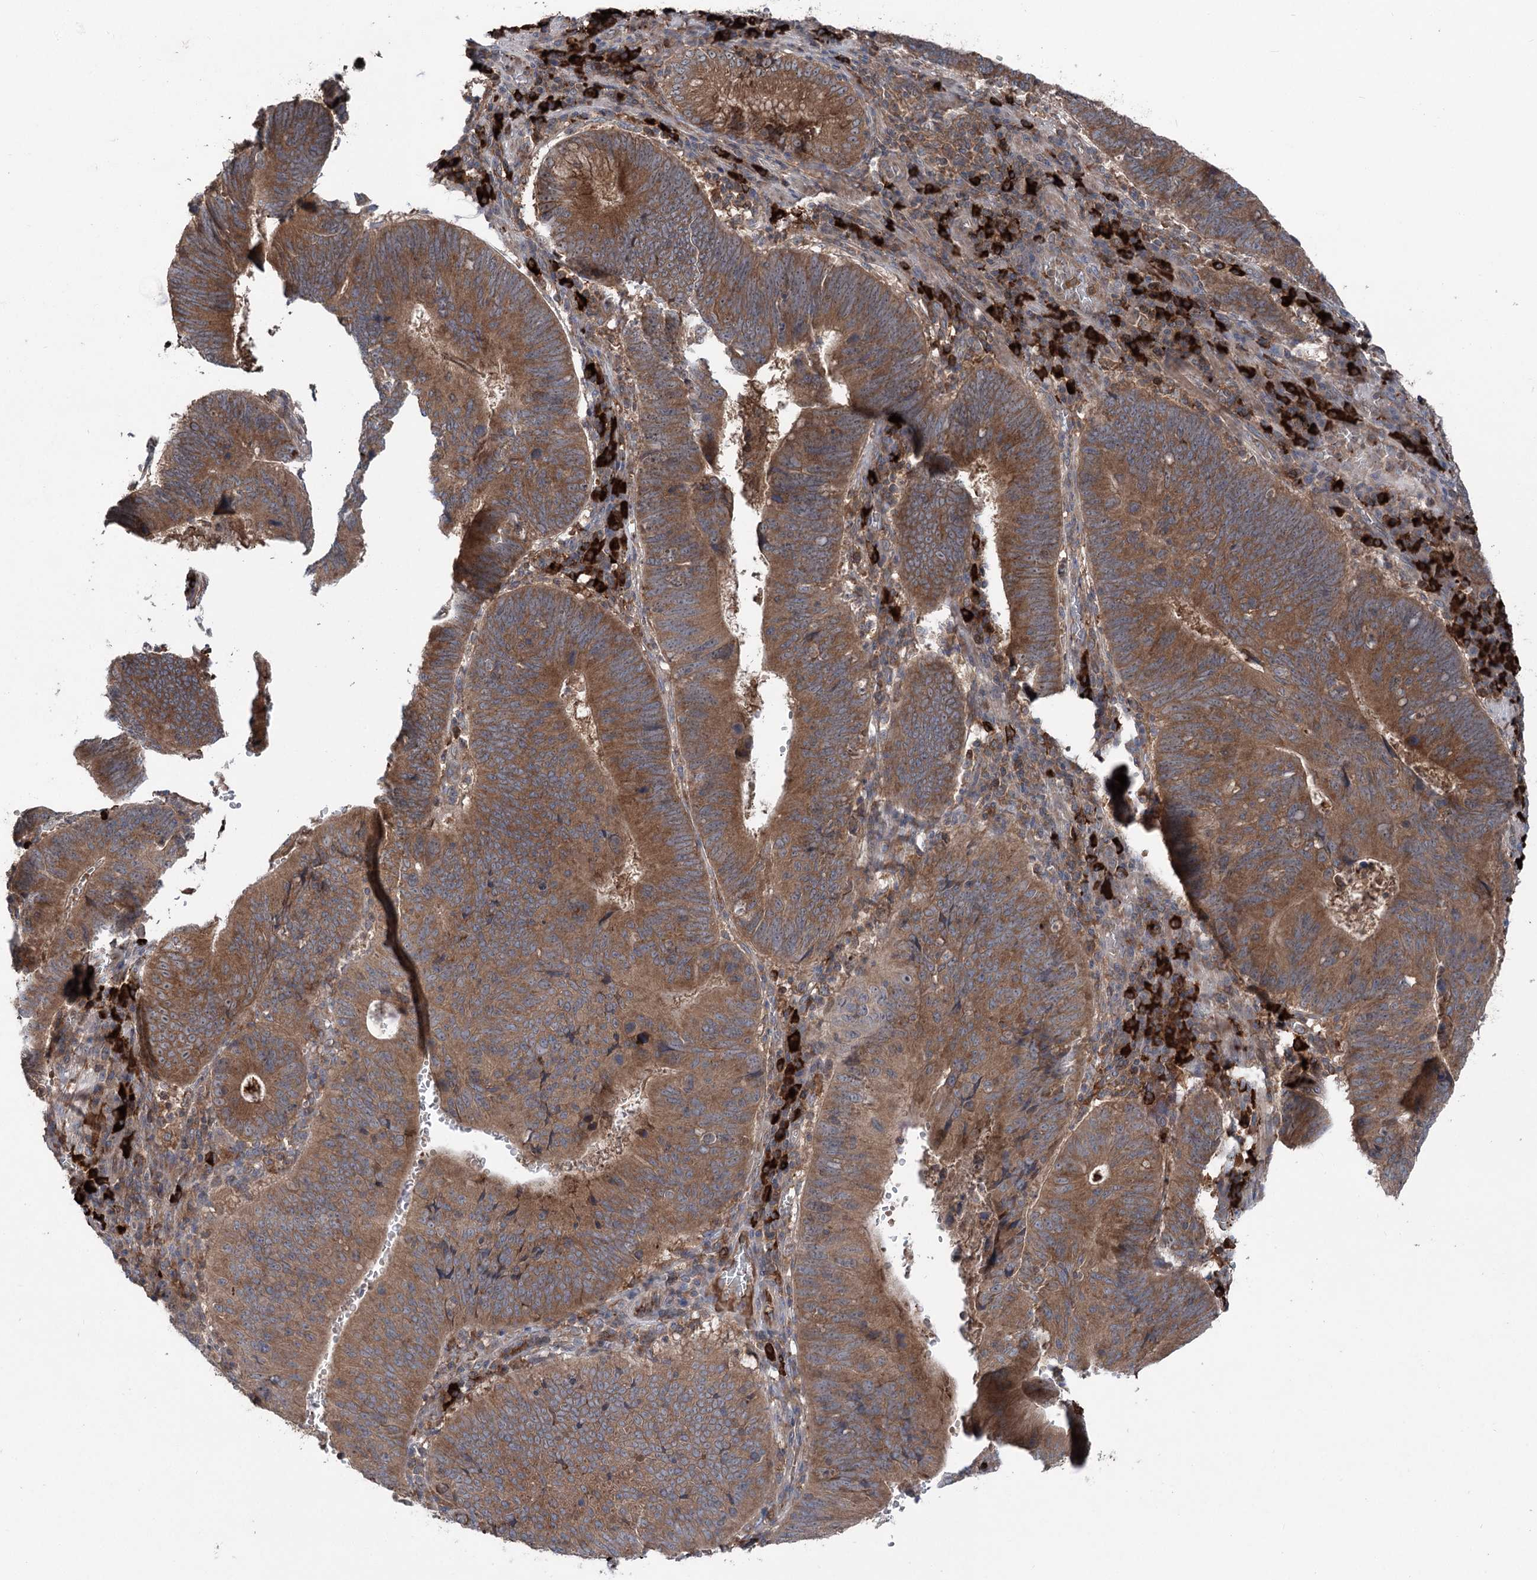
{"staining": {"intensity": "strong", "quantity": ">75%", "location": "cytoplasmic/membranous"}, "tissue": "stomach cancer", "cell_type": "Tumor cells", "image_type": "cancer", "snomed": [{"axis": "morphology", "description": "Adenocarcinoma, NOS"}, {"axis": "topography", "description": "Stomach"}], "caption": "Immunohistochemical staining of adenocarcinoma (stomach) reveals high levels of strong cytoplasmic/membranous protein staining in about >75% of tumor cells.", "gene": "PPP1R21", "patient": {"sex": "male", "age": 59}}